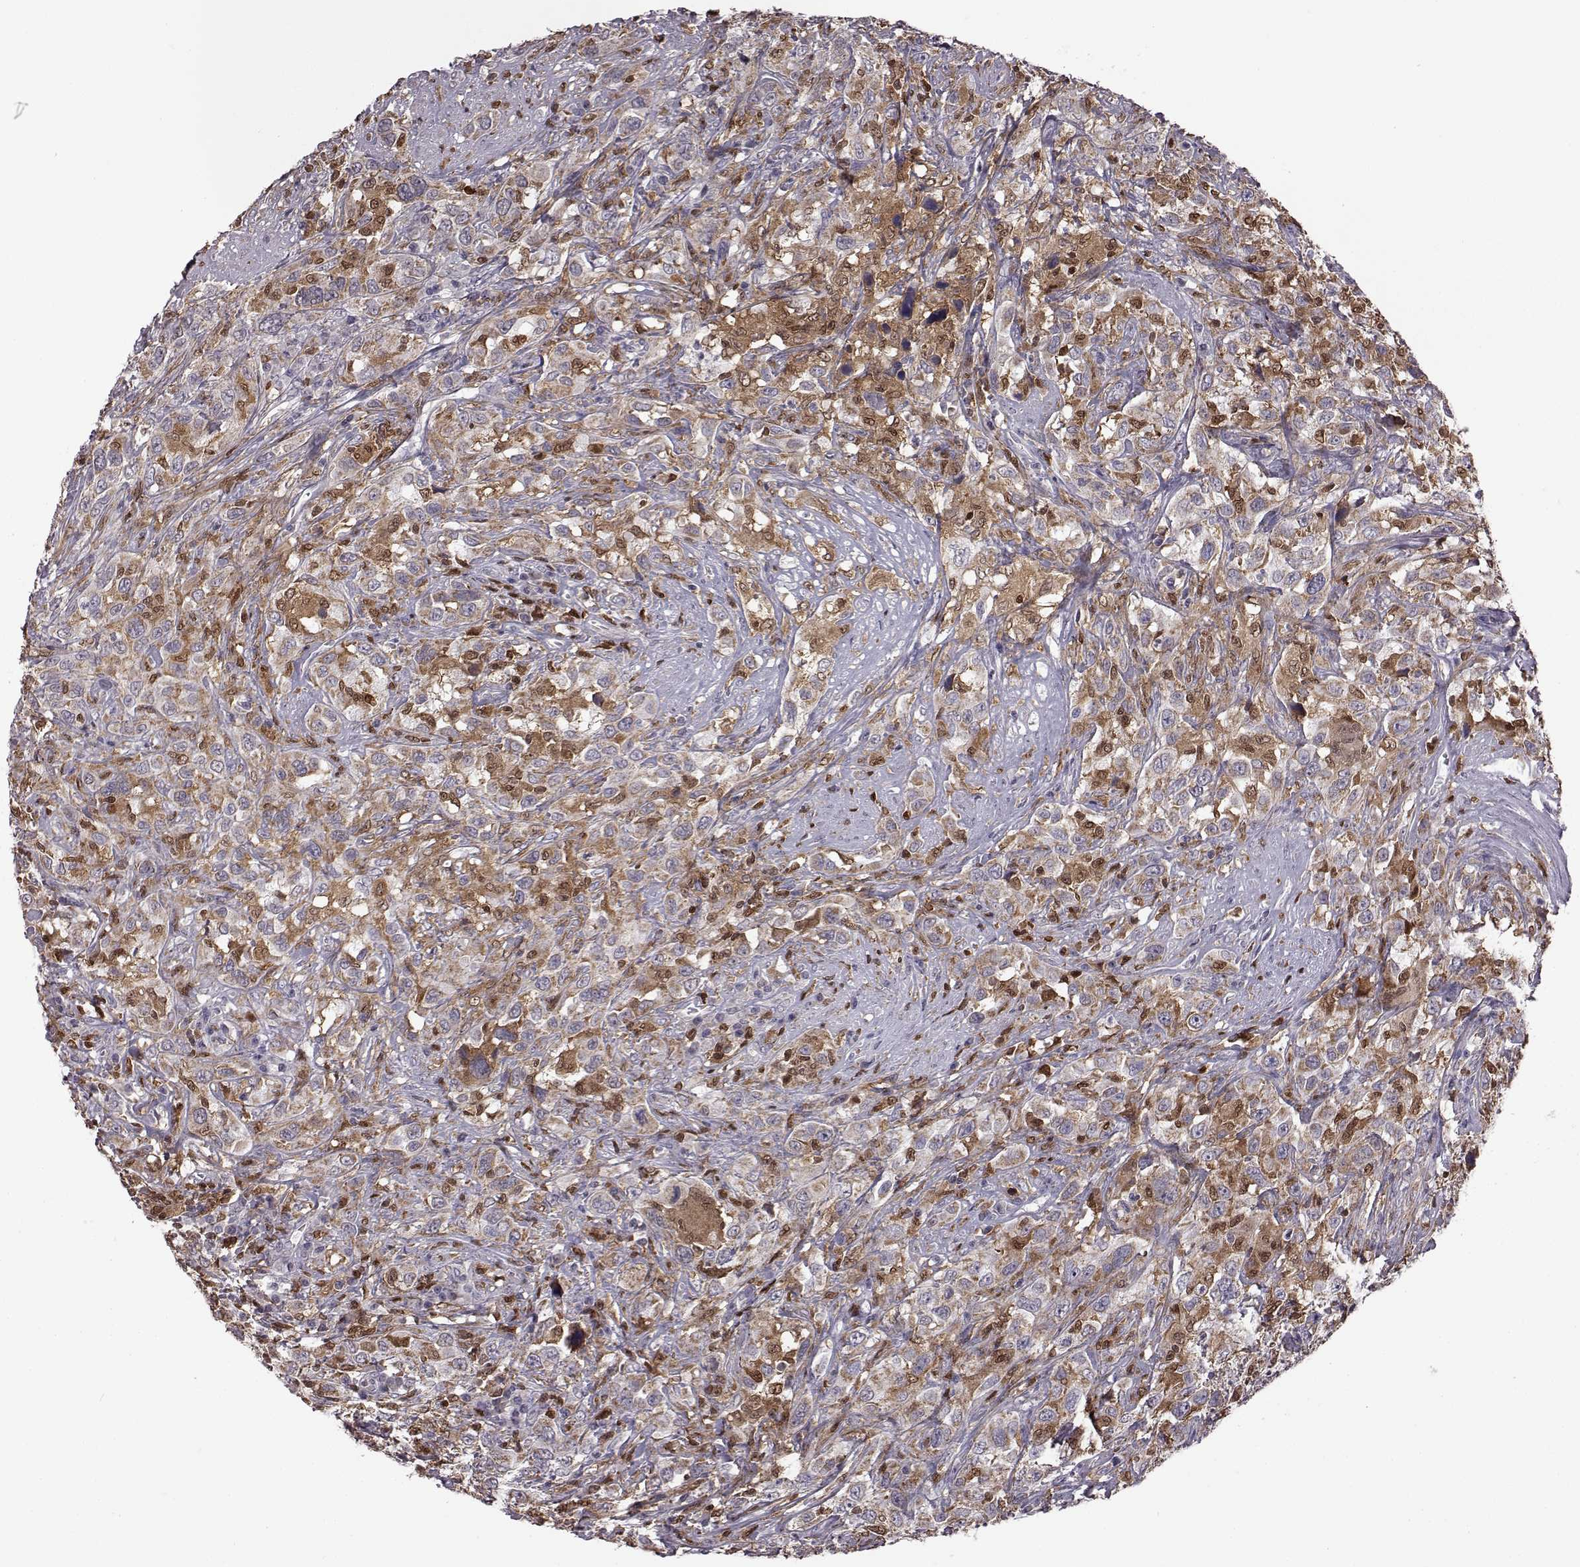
{"staining": {"intensity": "moderate", "quantity": "25%-75%", "location": "cytoplasmic/membranous"}, "tissue": "urothelial cancer", "cell_type": "Tumor cells", "image_type": "cancer", "snomed": [{"axis": "morphology", "description": "Urothelial carcinoma, NOS"}, {"axis": "morphology", "description": "Urothelial carcinoma, High grade"}, {"axis": "topography", "description": "Urinary bladder"}], "caption": "Tumor cells show medium levels of moderate cytoplasmic/membranous staining in about 25%-75% of cells in human transitional cell carcinoma. (Brightfield microscopy of DAB IHC at high magnification).", "gene": "DOK2", "patient": {"sex": "female", "age": 64}}